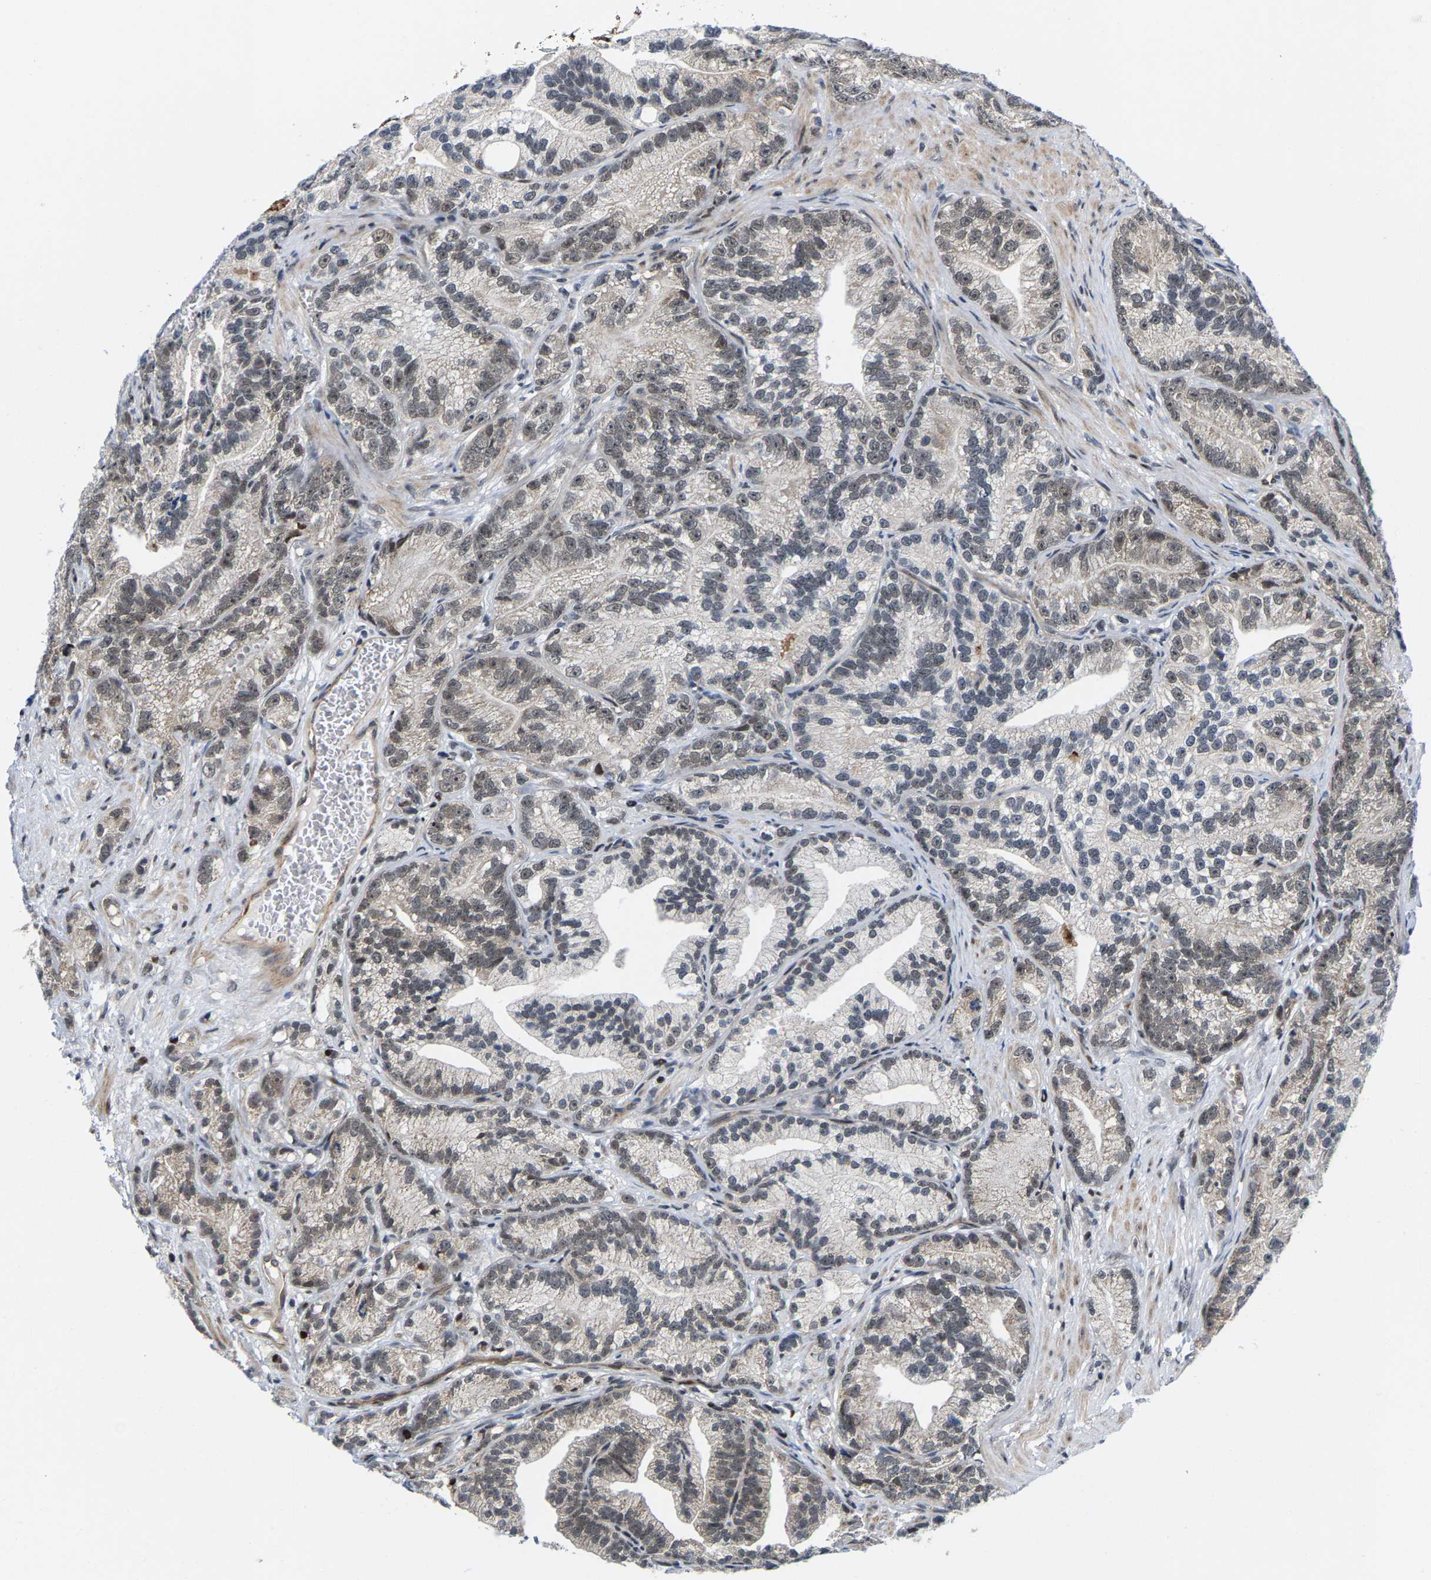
{"staining": {"intensity": "weak", "quantity": "25%-75%", "location": "nuclear"}, "tissue": "prostate cancer", "cell_type": "Tumor cells", "image_type": "cancer", "snomed": [{"axis": "morphology", "description": "Adenocarcinoma, Low grade"}, {"axis": "topography", "description": "Prostate"}], "caption": "Immunohistochemical staining of human prostate cancer (adenocarcinoma (low-grade)) reveals weak nuclear protein positivity in approximately 25%-75% of tumor cells.", "gene": "GTPBP10", "patient": {"sex": "male", "age": 89}}